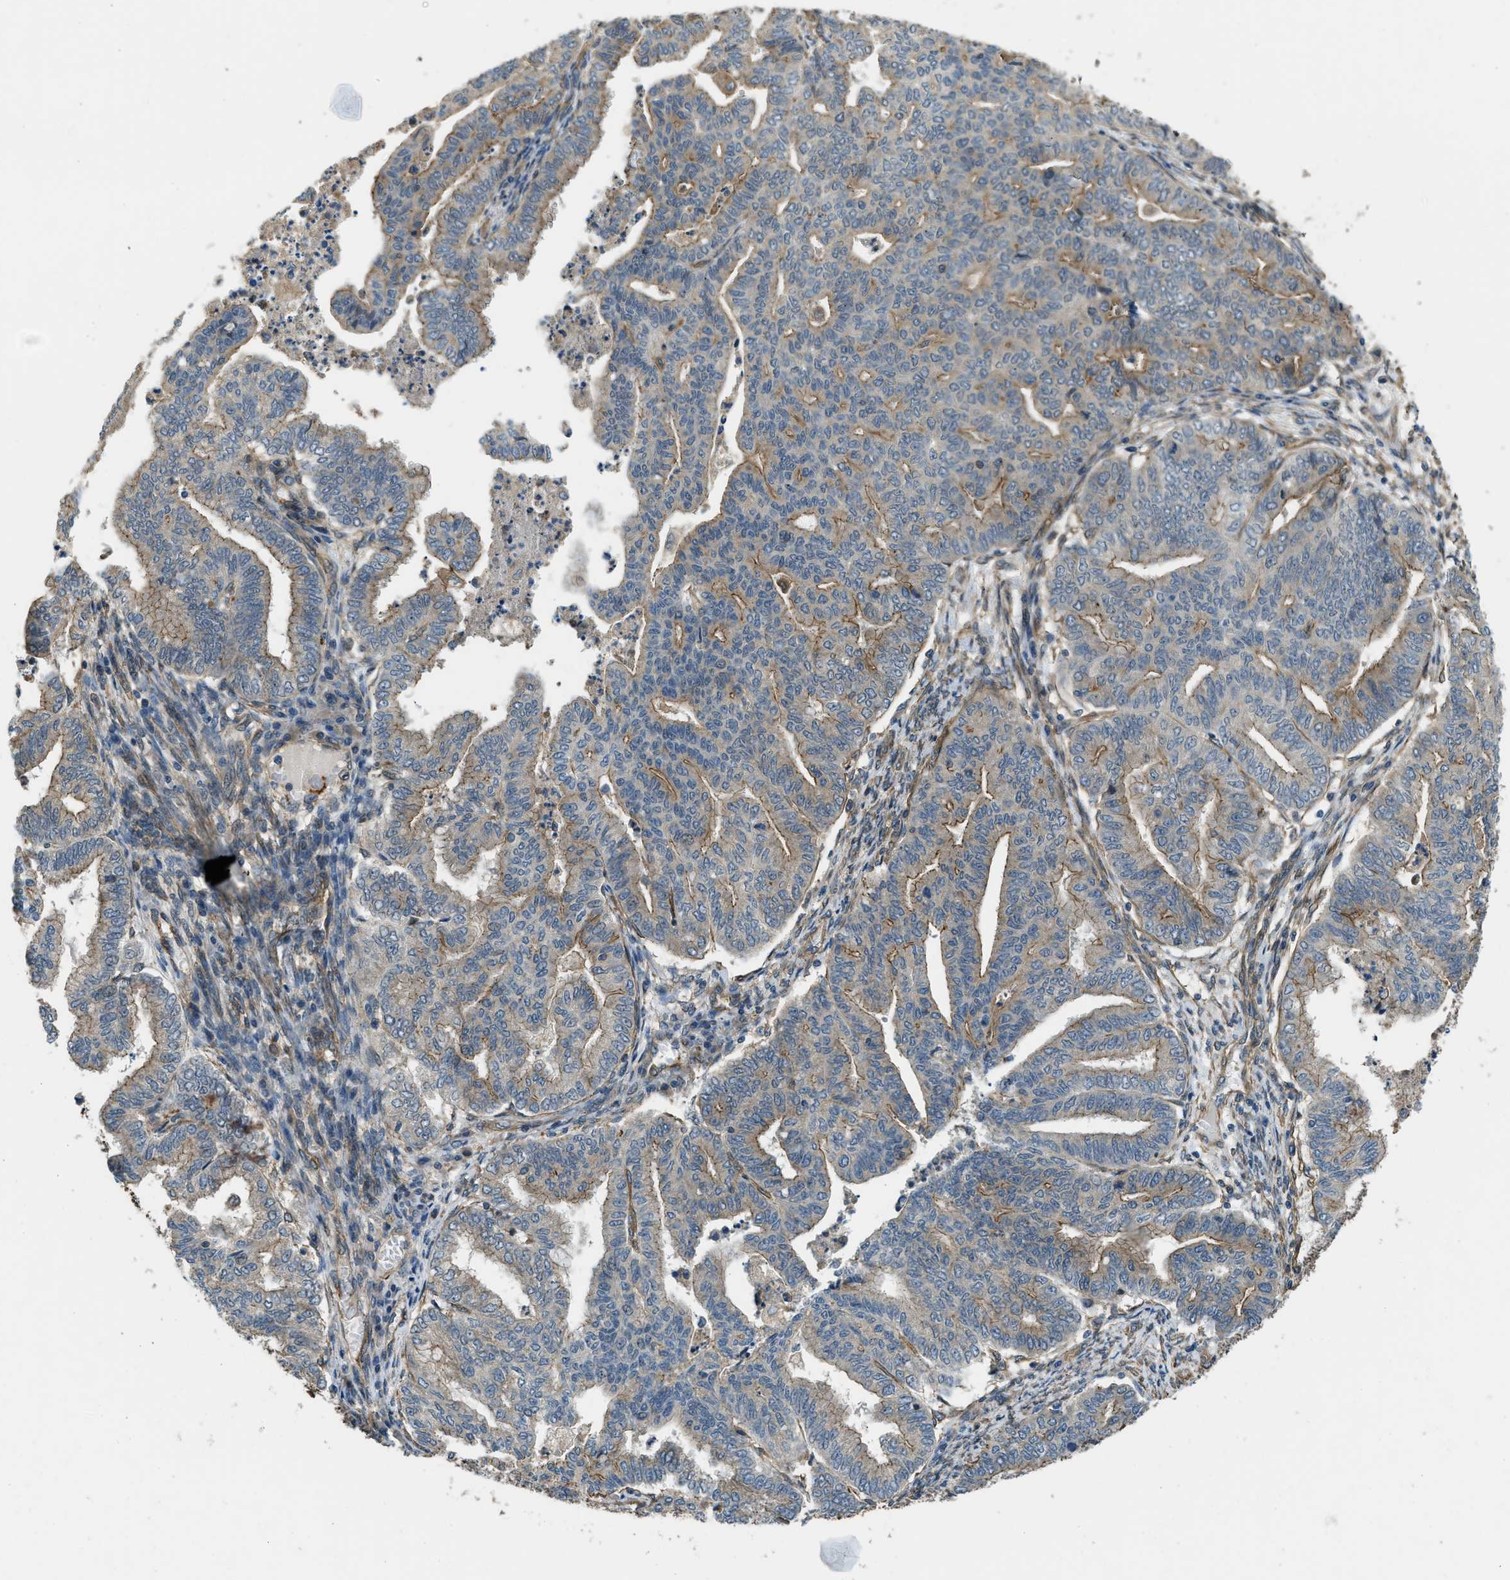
{"staining": {"intensity": "weak", "quantity": "25%-75%", "location": "cytoplasmic/membranous"}, "tissue": "endometrial cancer", "cell_type": "Tumor cells", "image_type": "cancer", "snomed": [{"axis": "morphology", "description": "Adenocarcinoma, NOS"}, {"axis": "topography", "description": "Endometrium"}], "caption": "This image shows endometrial adenocarcinoma stained with immunohistochemistry to label a protein in brown. The cytoplasmic/membranous of tumor cells show weak positivity for the protein. Nuclei are counter-stained blue.", "gene": "CGN", "patient": {"sex": "female", "age": 79}}